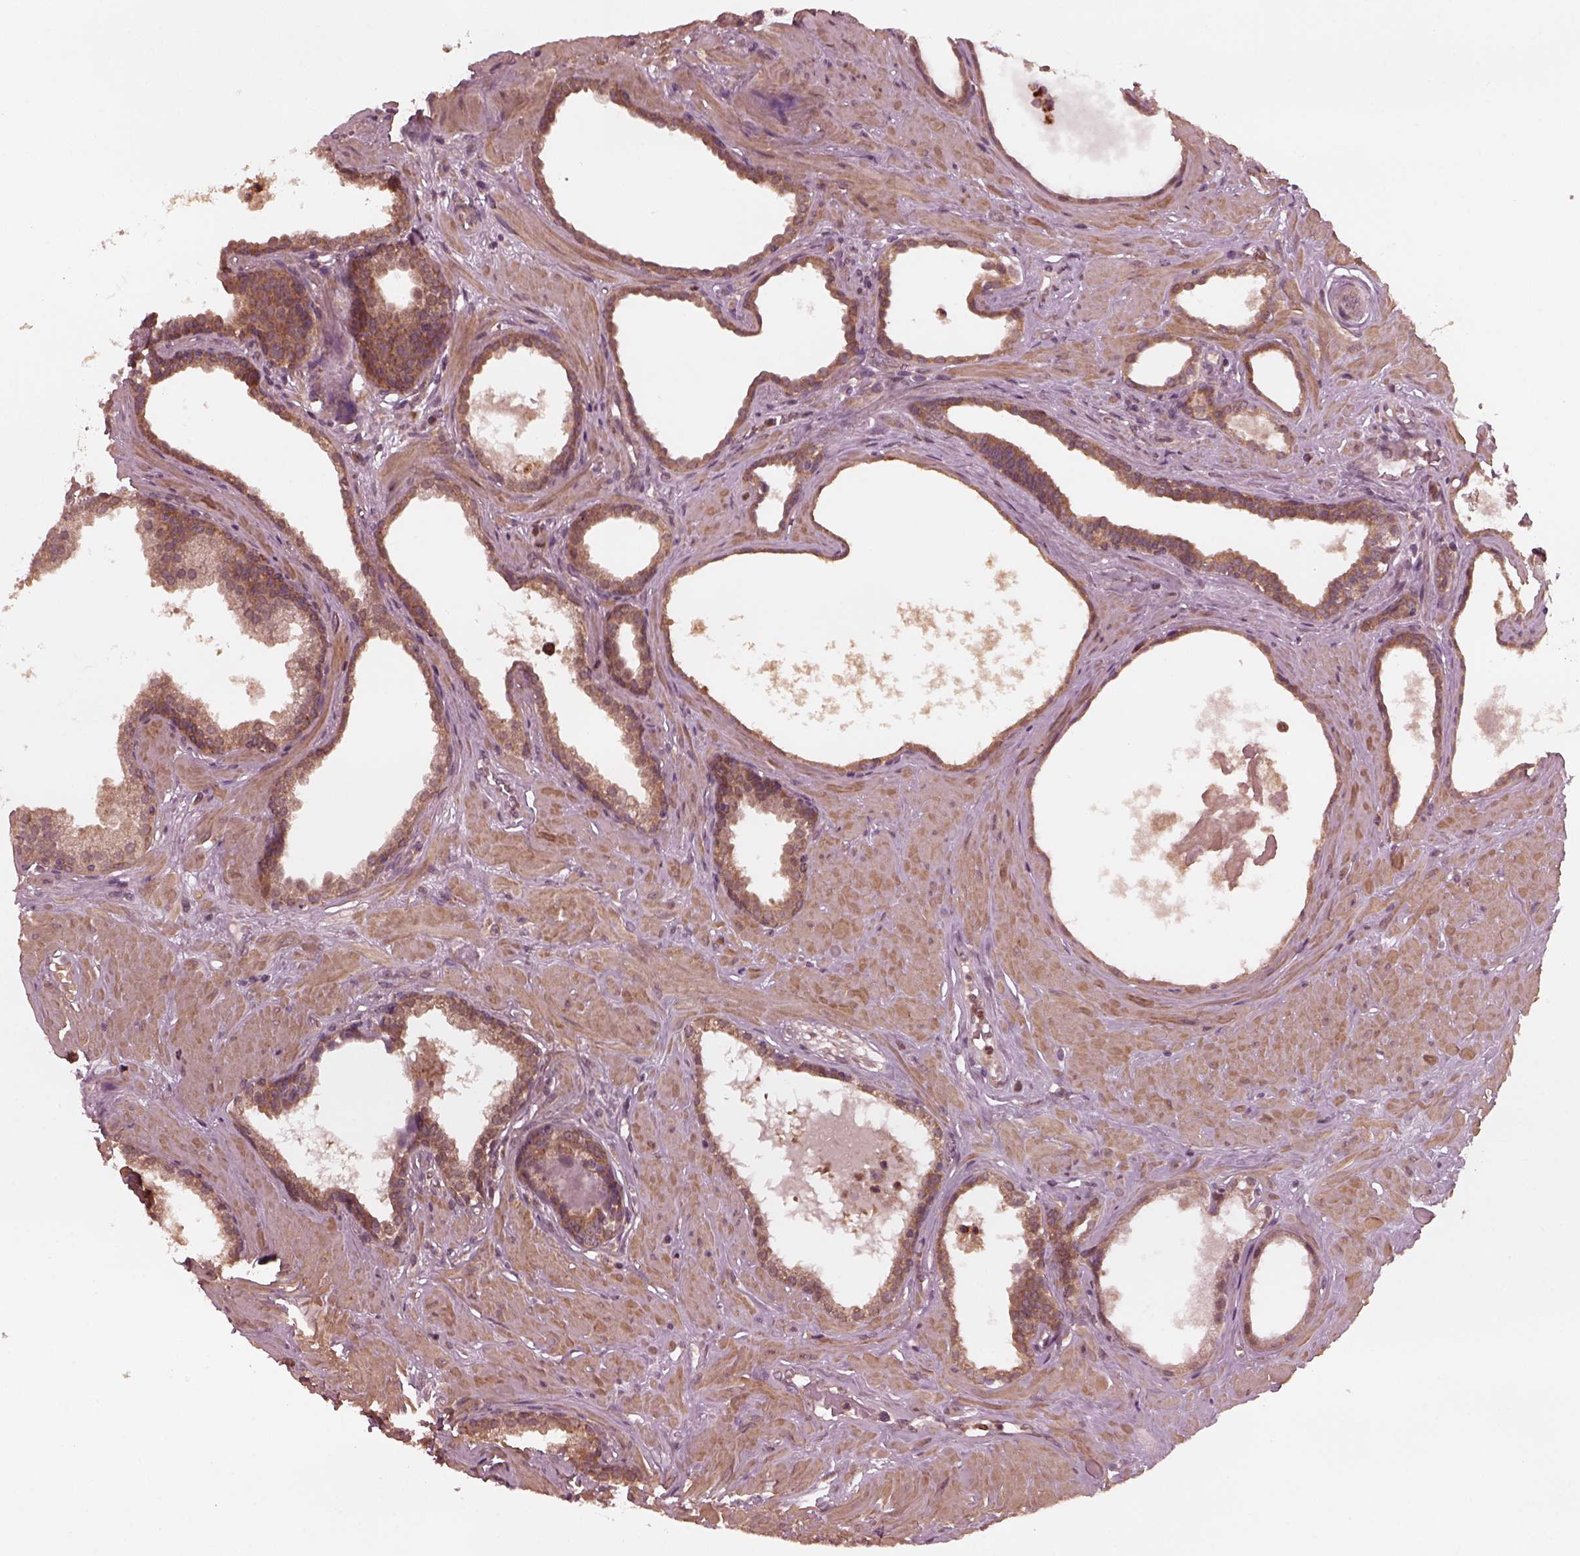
{"staining": {"intensity": "moderate", "quantity": "<25%", "location": "cytoplasmic/membranous"}, "tissue": "prostate", "cell_type": "Glandular cells", "image_type": "normal", "snomed": [{"axis": "morphology", "description": "Normal tissue, NOS"}, {"axis": "topography", "description": "Prostate"}], "caption": "A photomicrograph of human prostate stained for a protein displays moderate cytoplasmic/membranous brown staining in glandular cells.", "gene": "FAF2", "patient": {"sex": "male", "age": 48}}